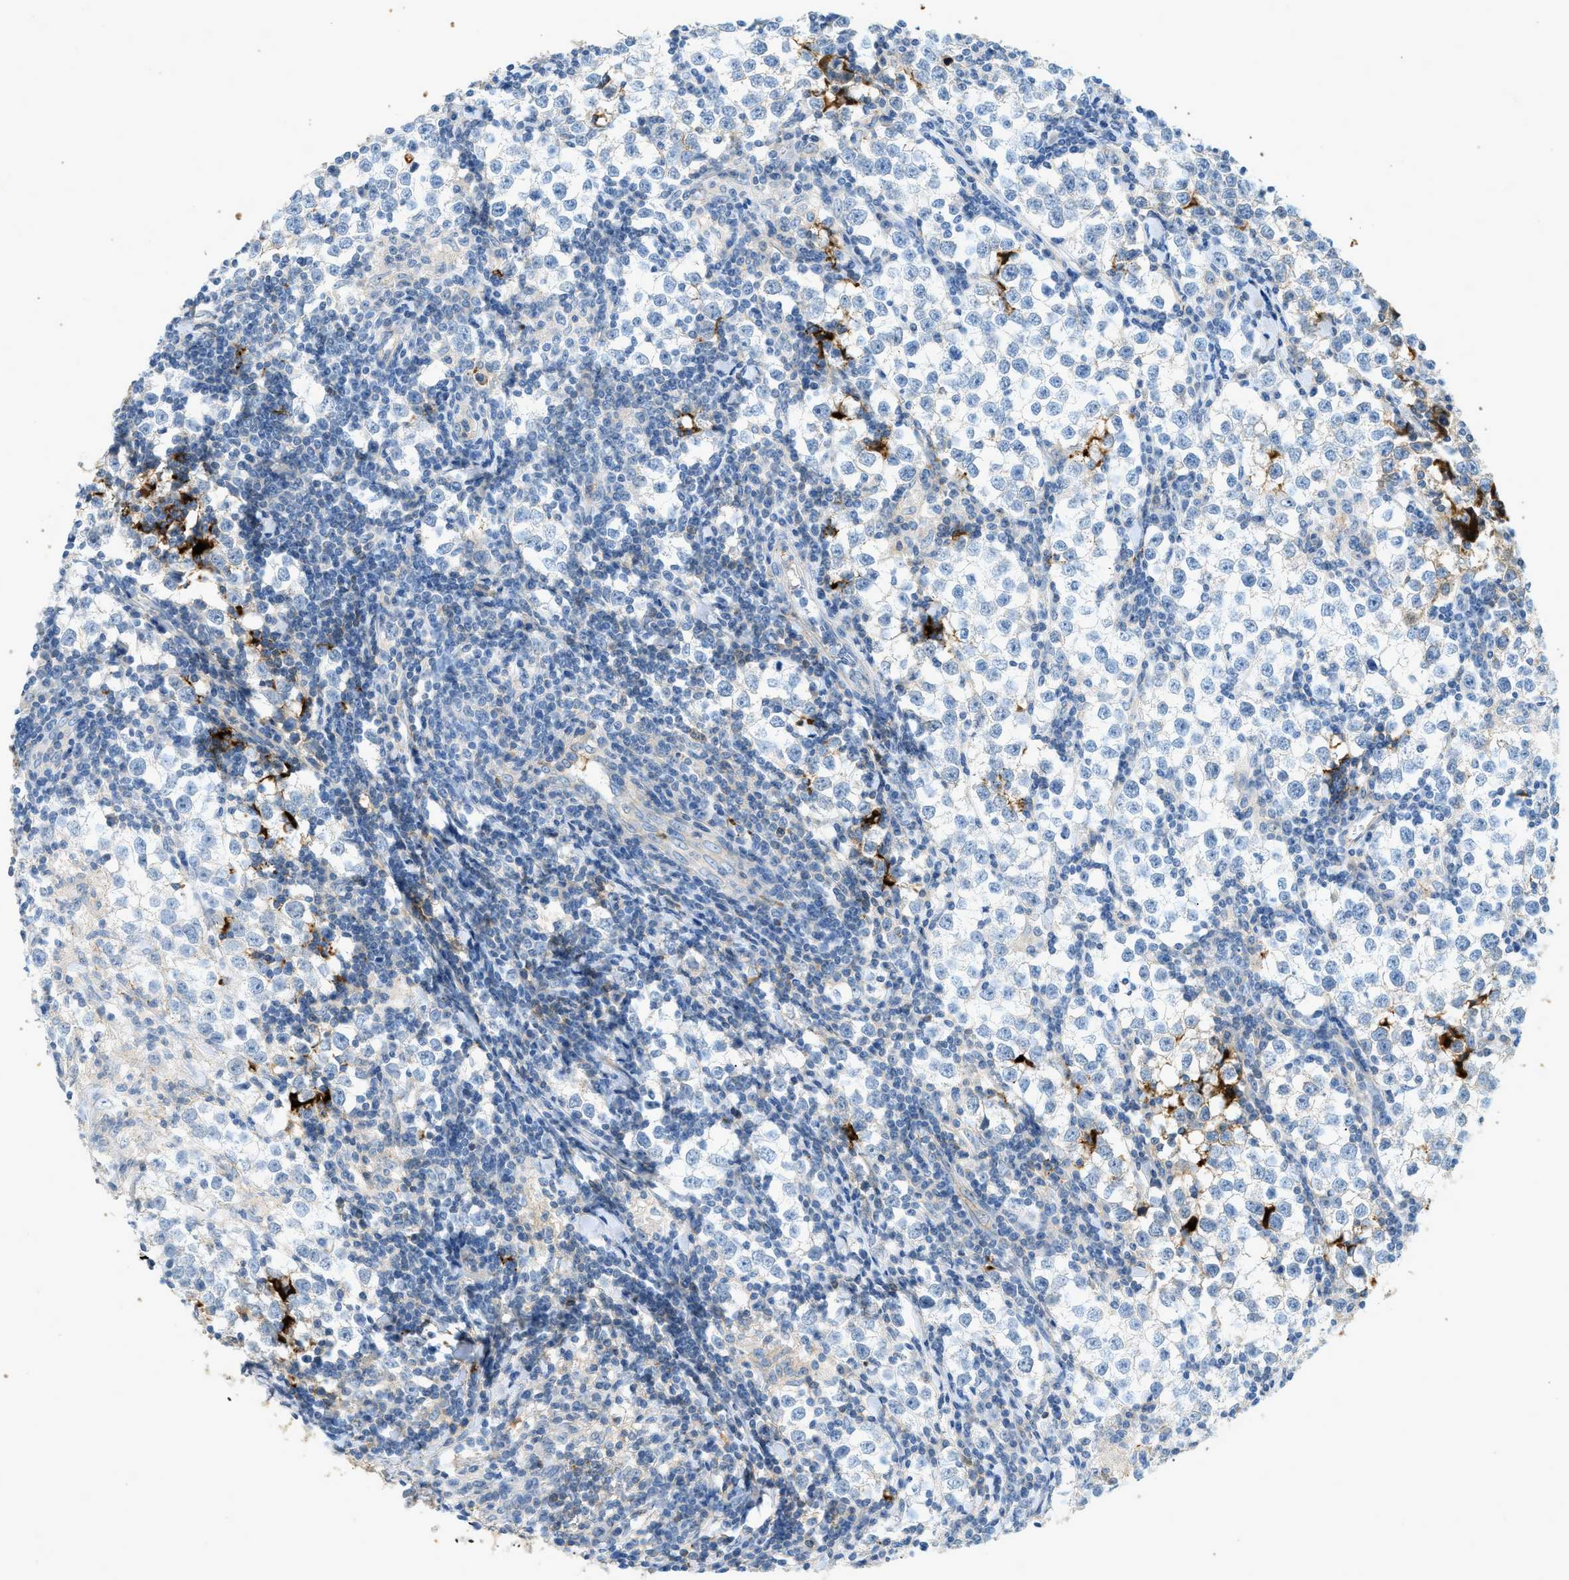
{"staining": {"intensity": "negative", "quantity": "none", "location": "none"}, "tissue": "testis cancer", "cell_type": "Tumor cells", "image_type": "cancer", "snomed": [{"axis": "morphology", "description": "Seminoma, NOS"}, {"axis": "morphology", "description": "Carcinoma, Embryonal, NOS"}, {"axis": "topography", "description": "Testis"}], "caption": "An immunohistochemistry (IHC) photomicrograph of testis embryonal carcinoma is shown. There is no staining in tumor cells of testis embryonal carcinoma.", "gene": "F2", "patient": {"sex": "male", "age": 36}}